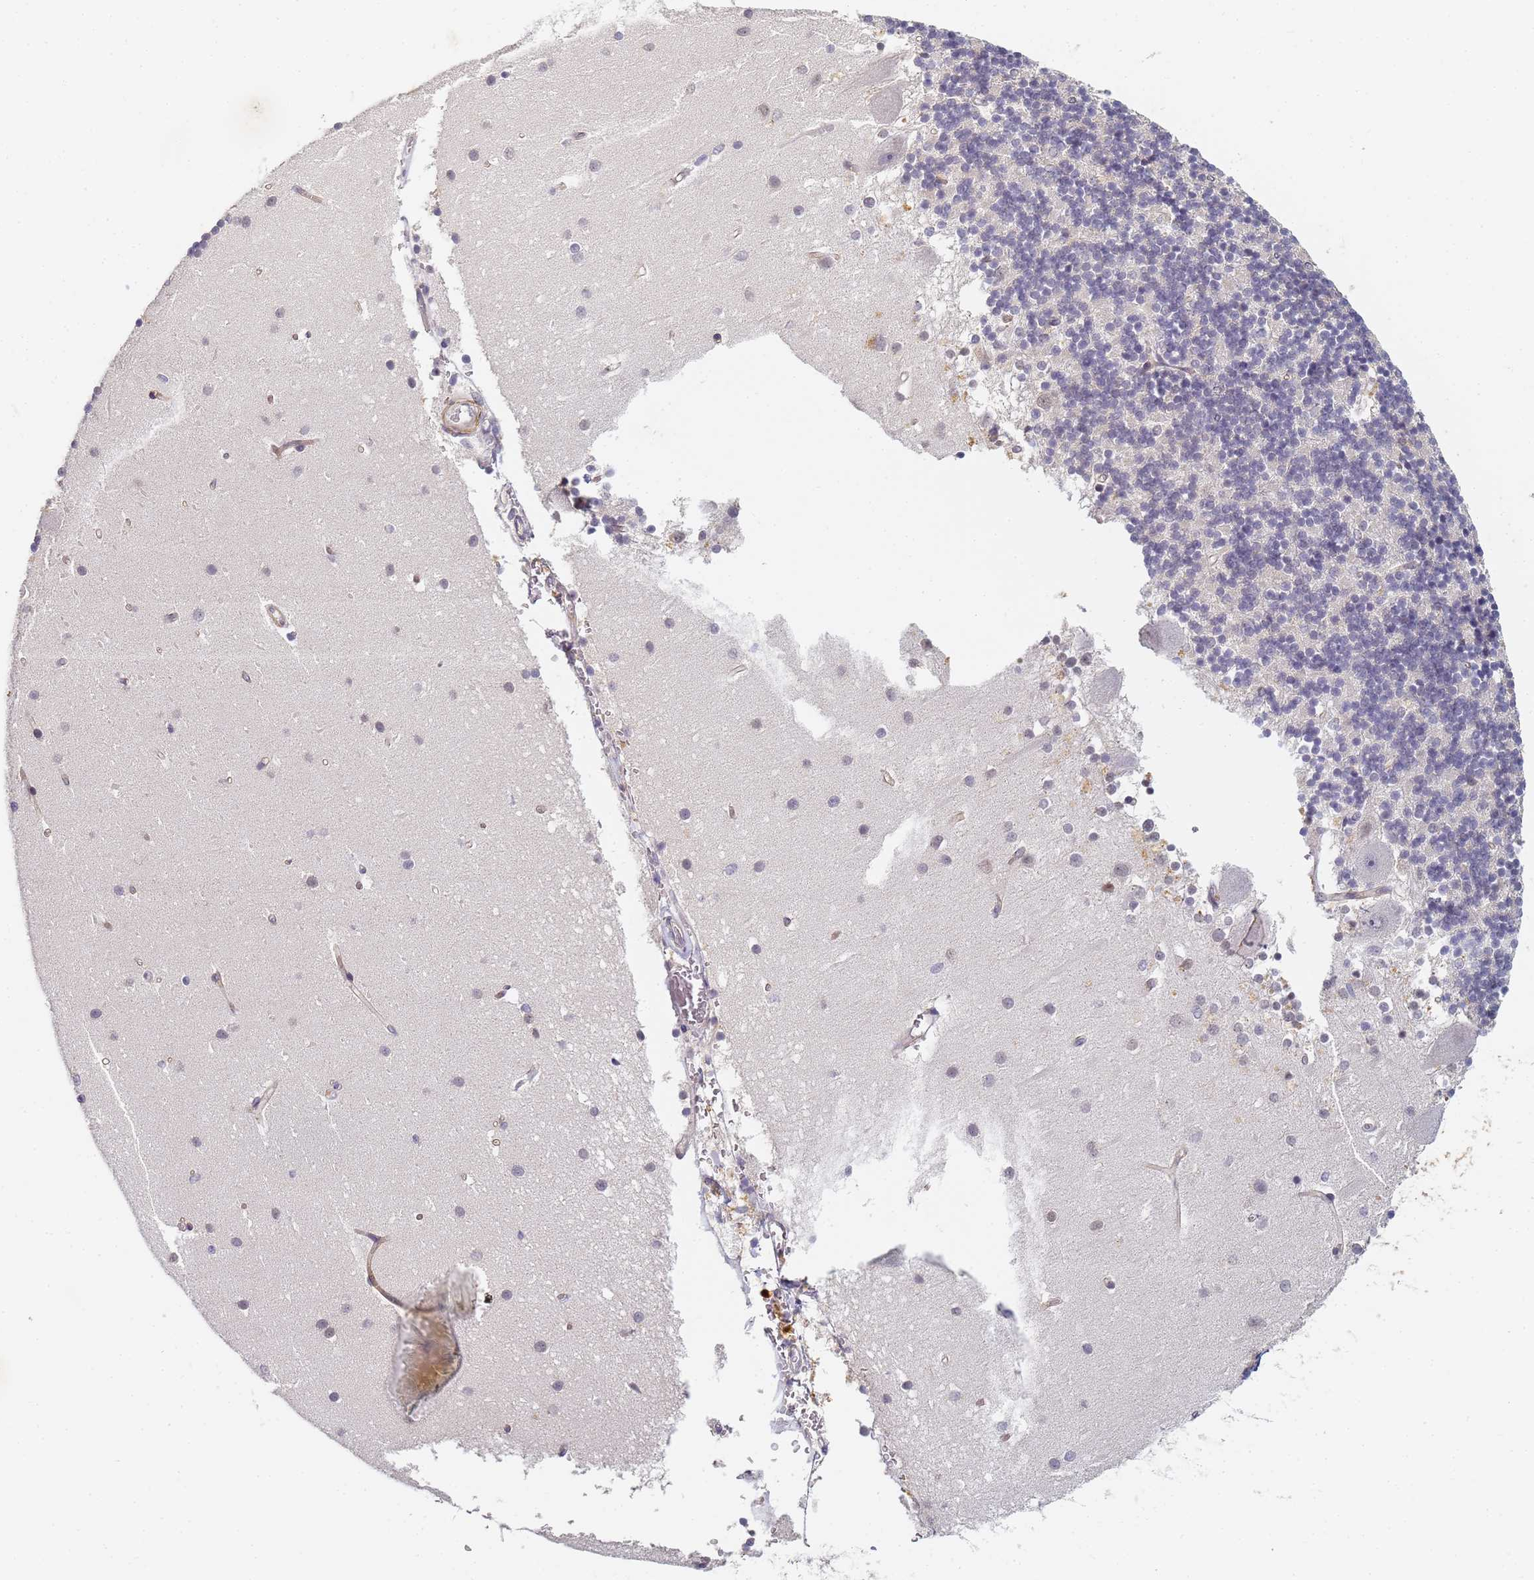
{"staining": {"intensity": "negative", "quantity": "none", "location": "none"}, "tissue": "cerebellum", "cell_type": "Cells in granular layer", "image_type": "normal", "snomed": [{"axis": "morphology", "description": "Normal tissue, NOS"}, {"axis": "topography", "description": "Cerebellum"}], "caption": "Immunohistochemical staining of normal human cerebellum reveals no significant staining in cells in granular layer. (DAB IHC with hematoxylin counter stain).", "gene": "HMCES", "patient": {"sex": "male", "age": 54}}